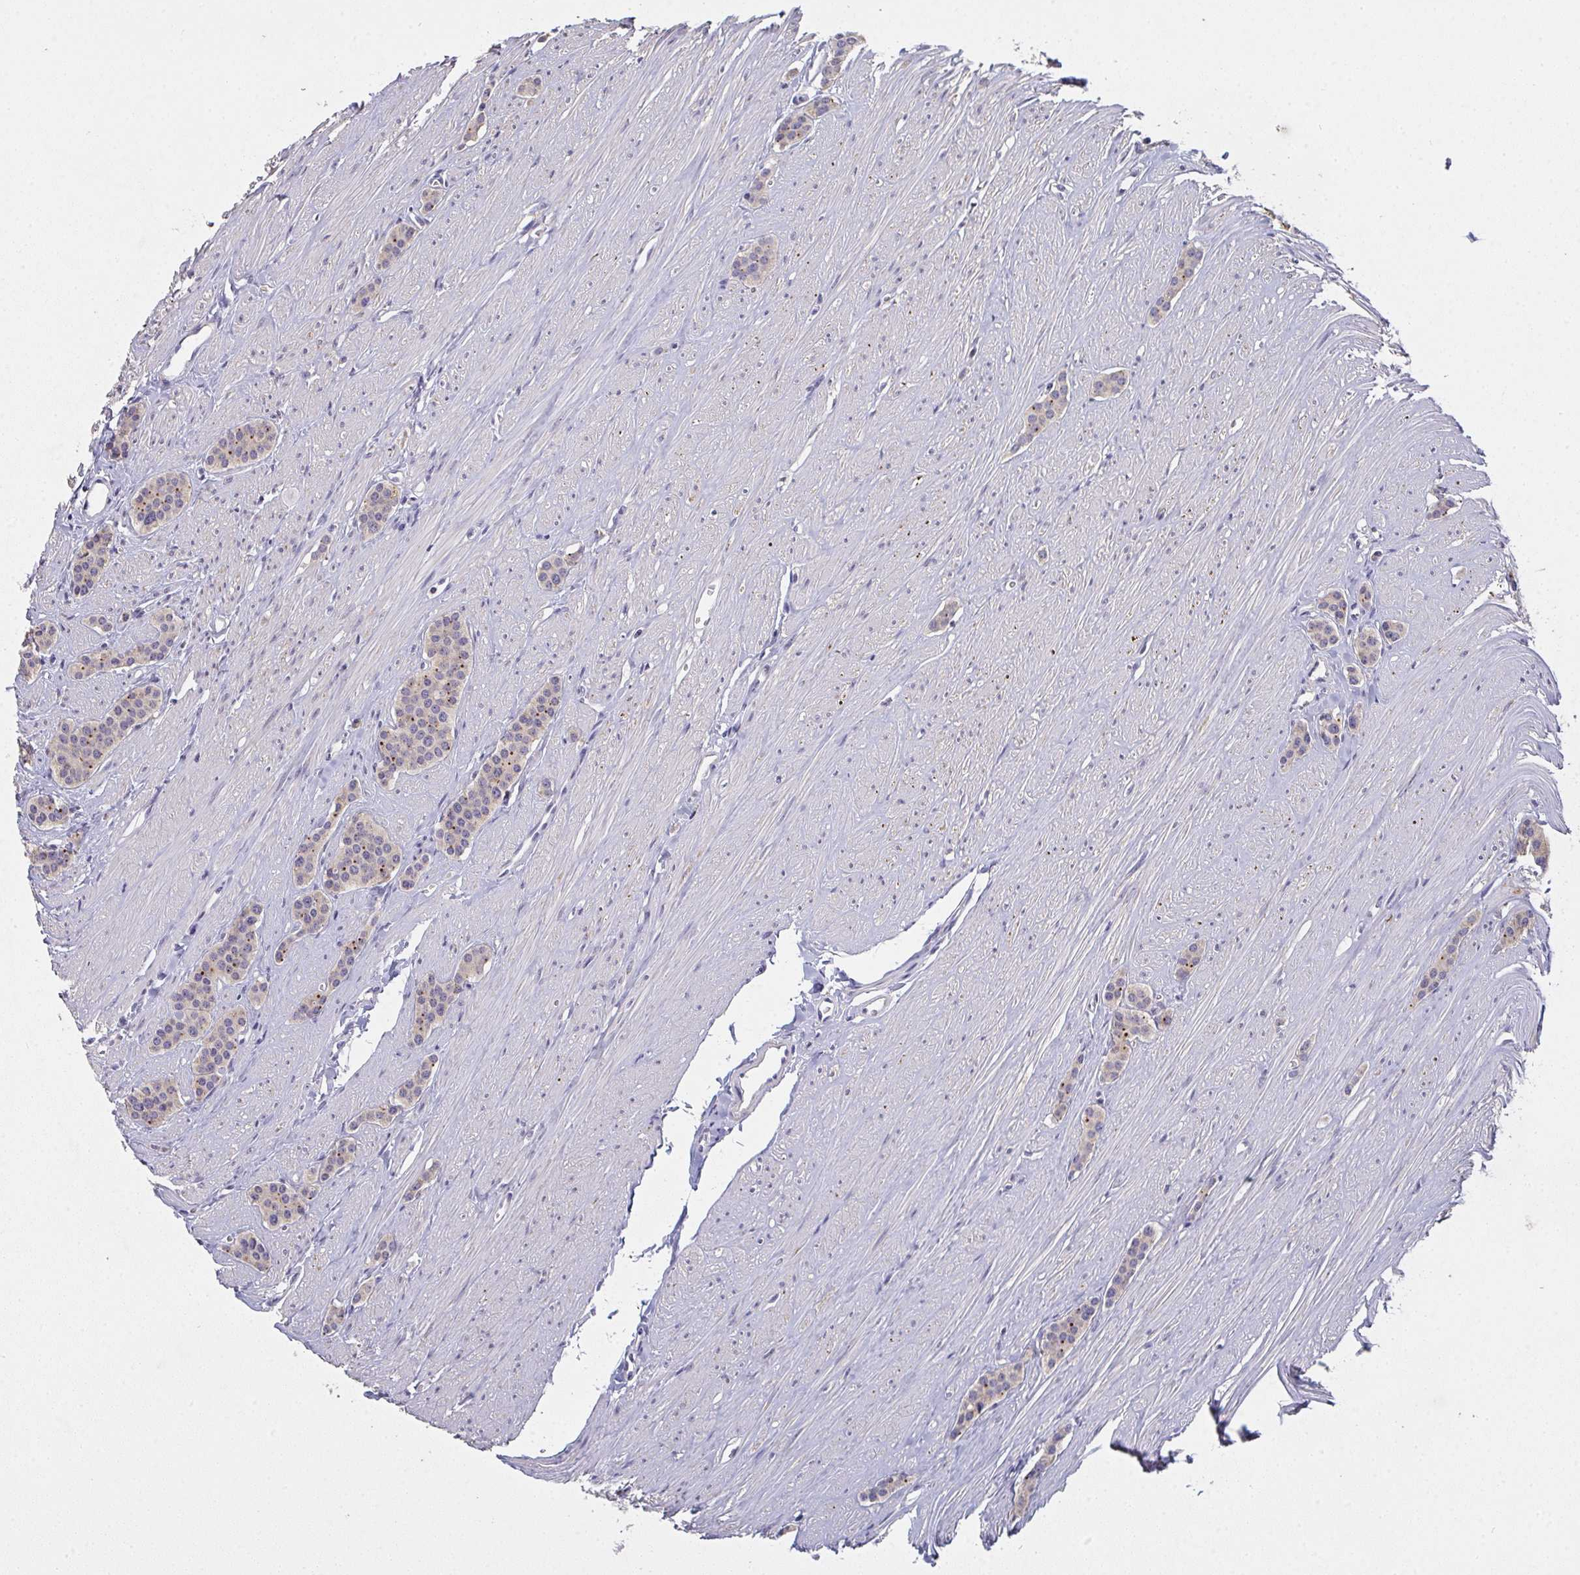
{"staining": {"intensity": "moderate", "quantity": "<25%", "location": "cytoplasmic/membranous"}, "tissue": "carcinoid", "cell_type": "Tumor cells", "image_type": "cancer", "snomed": [{"axis": "morphology", "description": "Carcinoid, malignant, NOS"}, {"axis": "topography", "description": "Small intestine"}], "caption": "Protein staining shows moderate cytoplasmic/membranous expression in approximately <25% of tumor cells in carcinoid. (DAB IHC with brightfield microscopy, high magnification).", "gene": "TMEM219", "patient": {"sex": "male", "age": 60}}